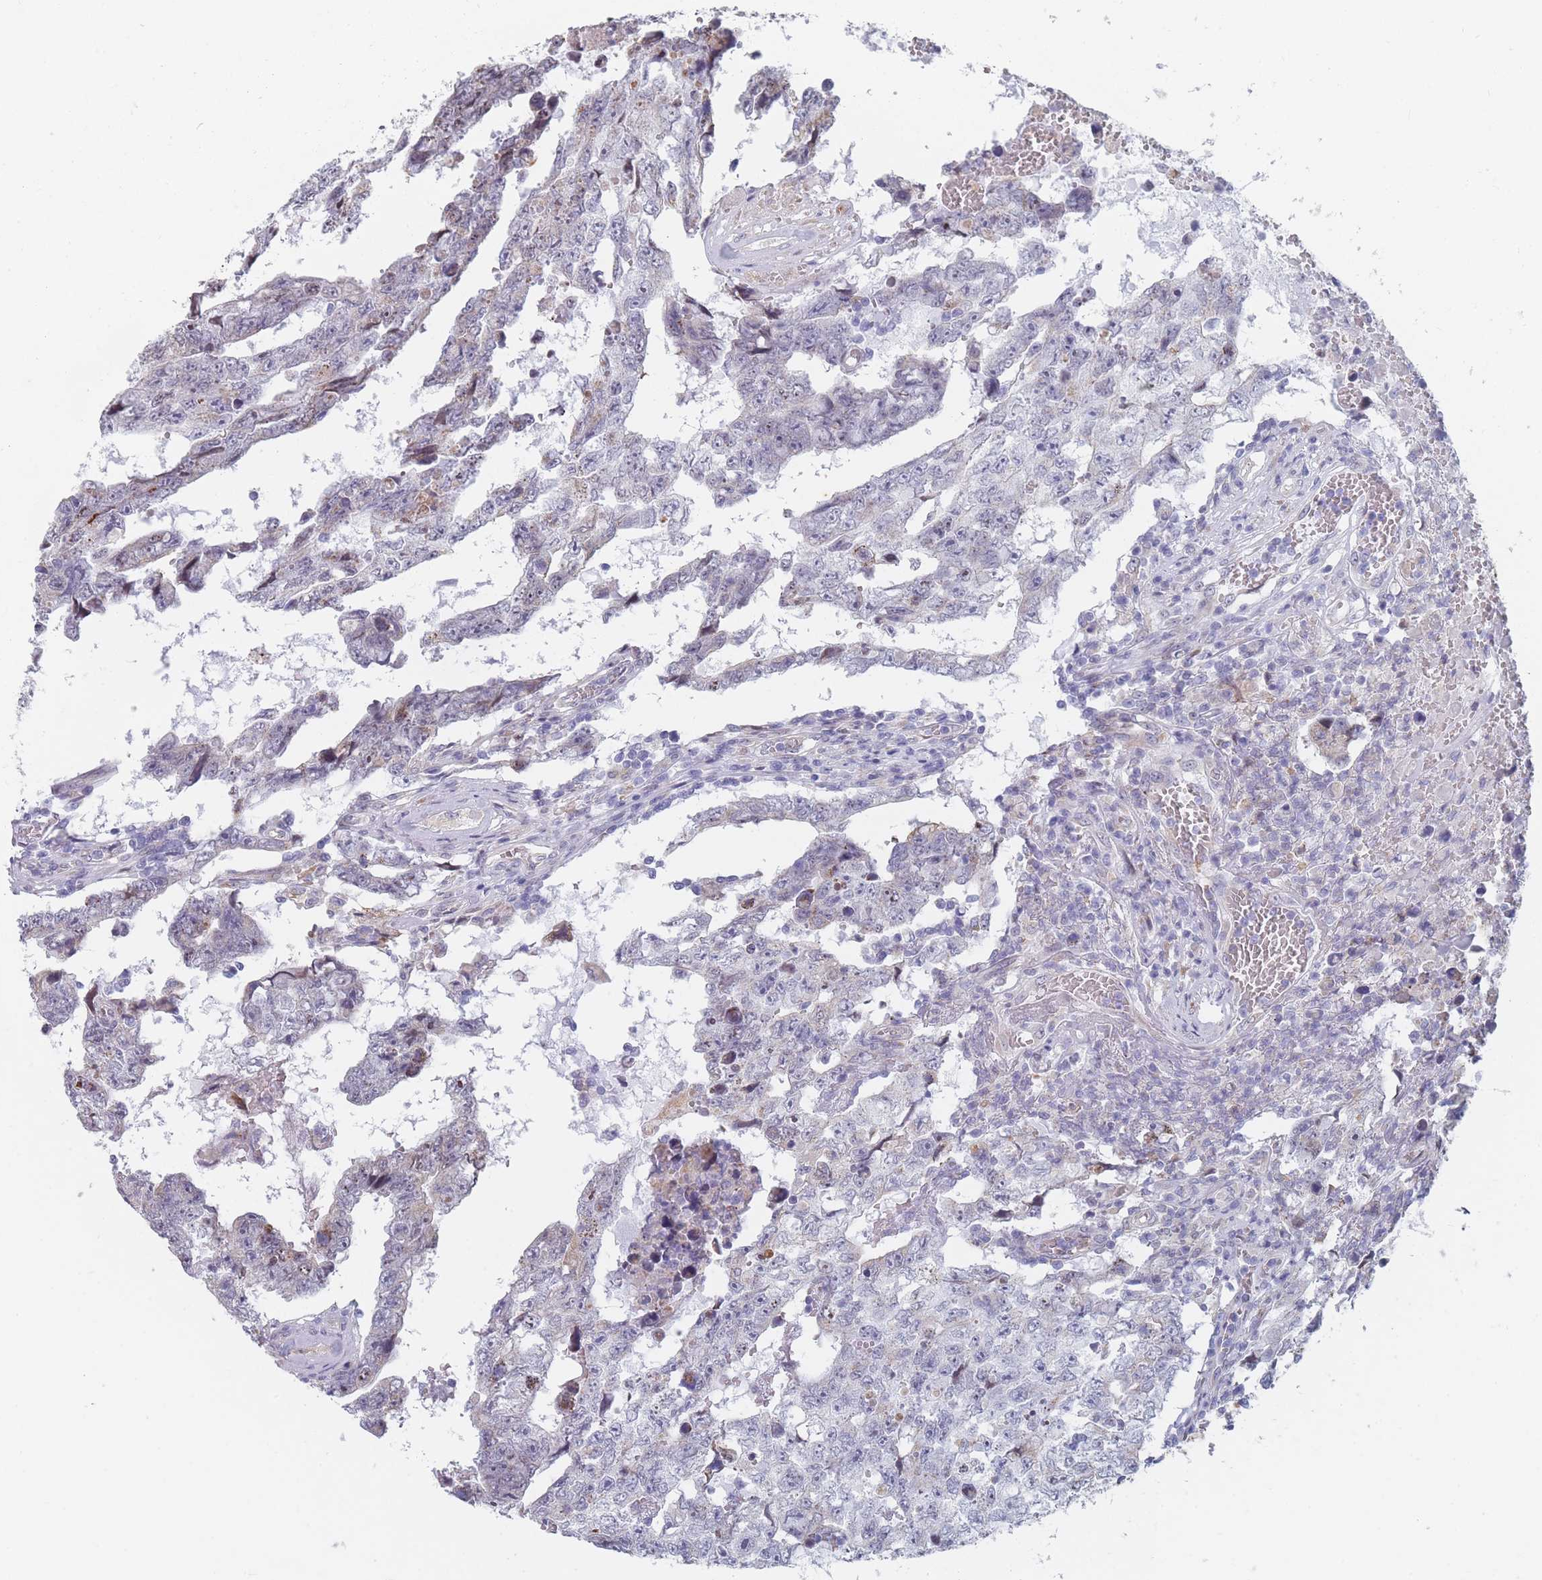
{"staining": {"intensity": "negative", "quantity": "none", "location": "none"}, "tissue": "testis cancer", "cell_type": "Tumor cells", "image_type": "cancer", "snomed": [{"axis": "morphology", "description": "Carcinoma, Embryonal, NOS"}, {"axis": "topography", "description": "Testis"}], "caption": "Immunohistochemistry (IHC) histopathology image of neoplastic tissue: testis embryonal carcinoma stained with DAB shows no significant protein positivity in tumor cells.", "gene": "TMED10", "patient": {"sex": "male", "age": 25}}